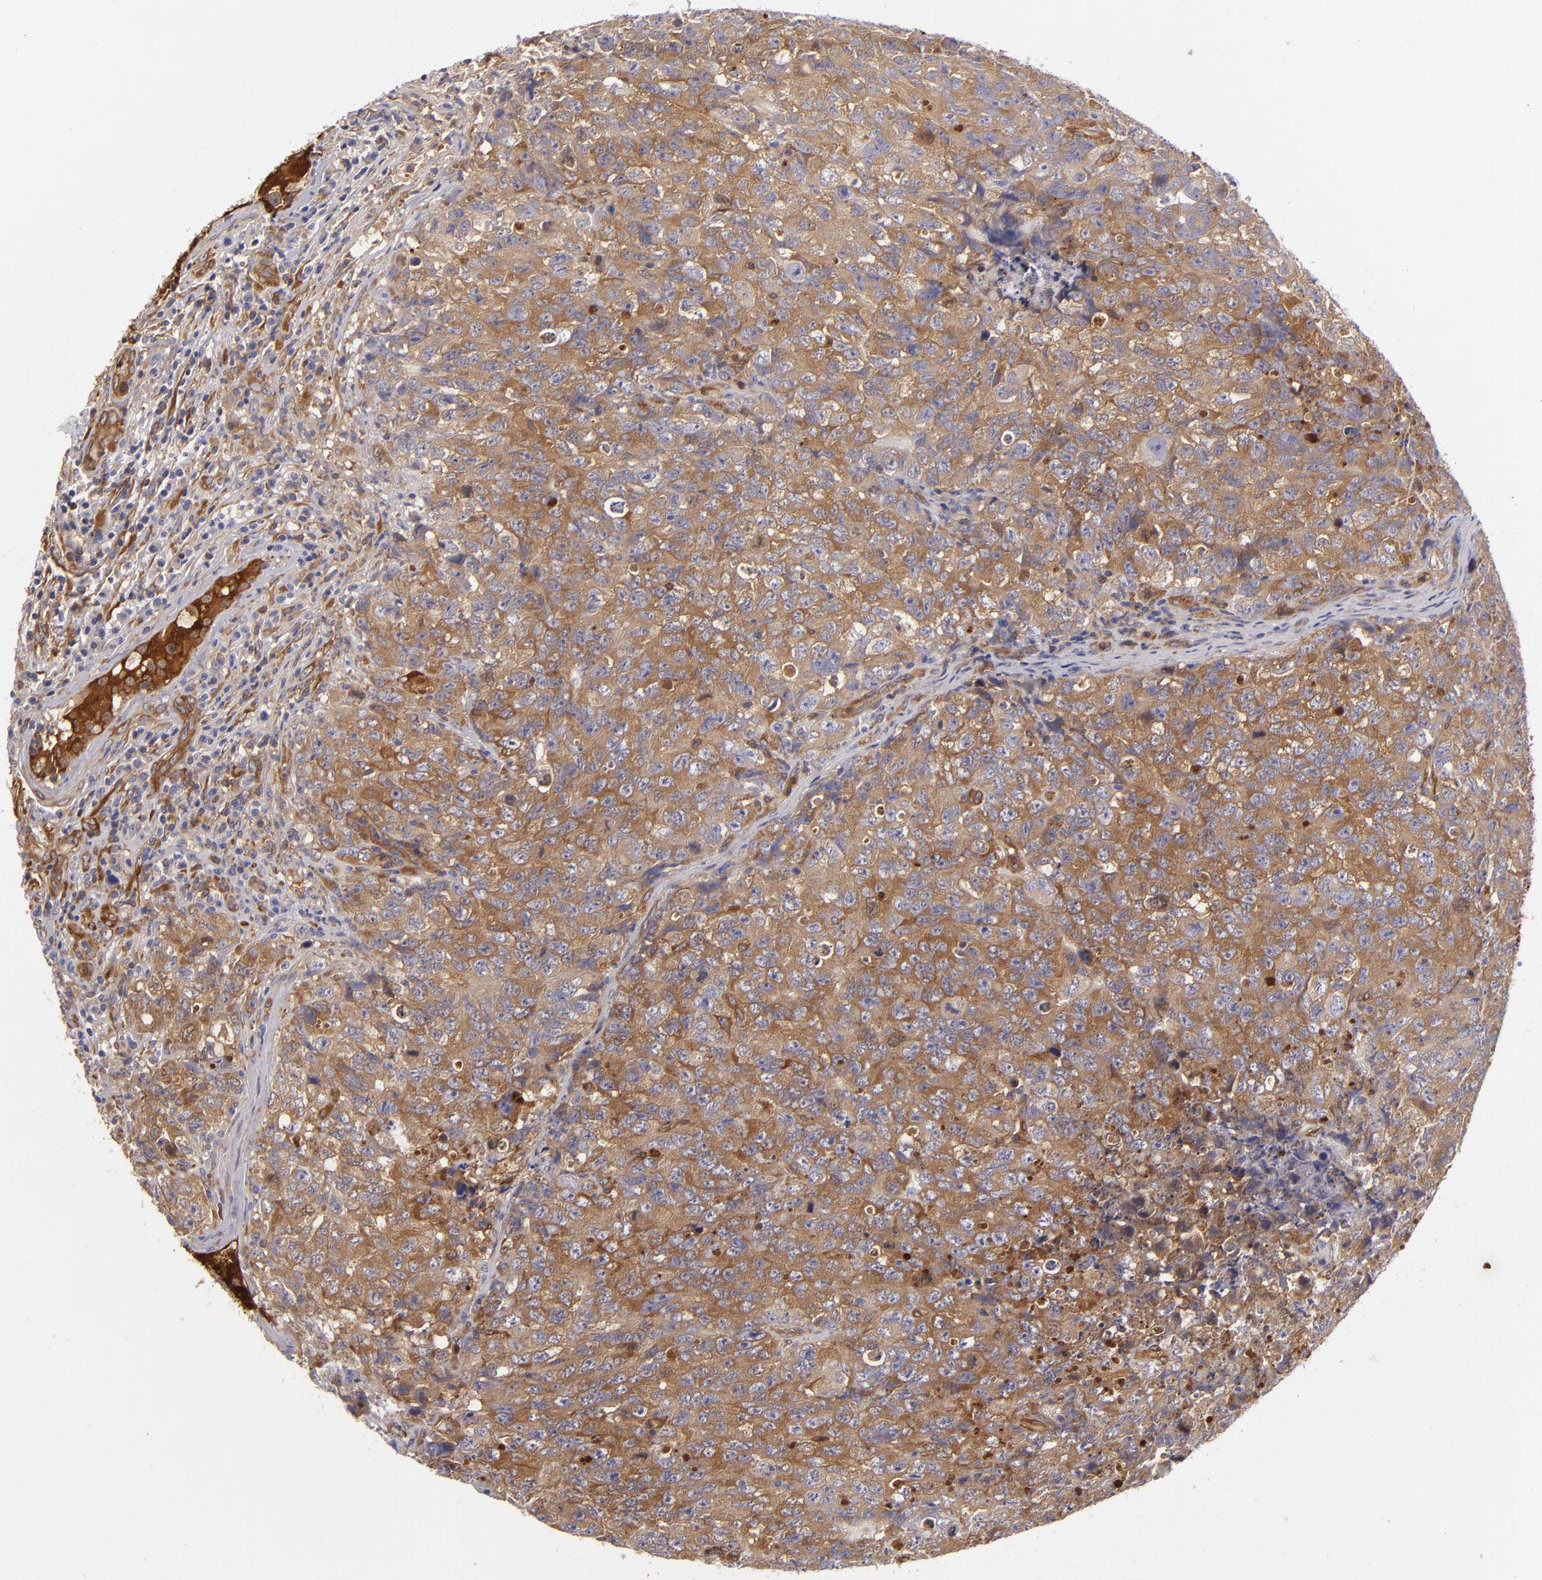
{"staining": {"intensity": "moderate", "quantity": ">75%", "location": "cytoplasmic/membranous"}, "tissue": "testis cancer", "cell_type": "Tumor cells", "image_type": "cancer", "snomed": [{"axis": "morphology", "description": "Carcinoma, Embryonal, NOS"}, {"axis": "topography", "description": "Testis"}], "caption": "Immunohistochemical staining of testis cancer exhibits medium levels of moderate cytoplasmic/membranous staining in approximately >75% of tumor cells.", "gene": "VCL", "patient": {"sex": "male", "age": 31}}